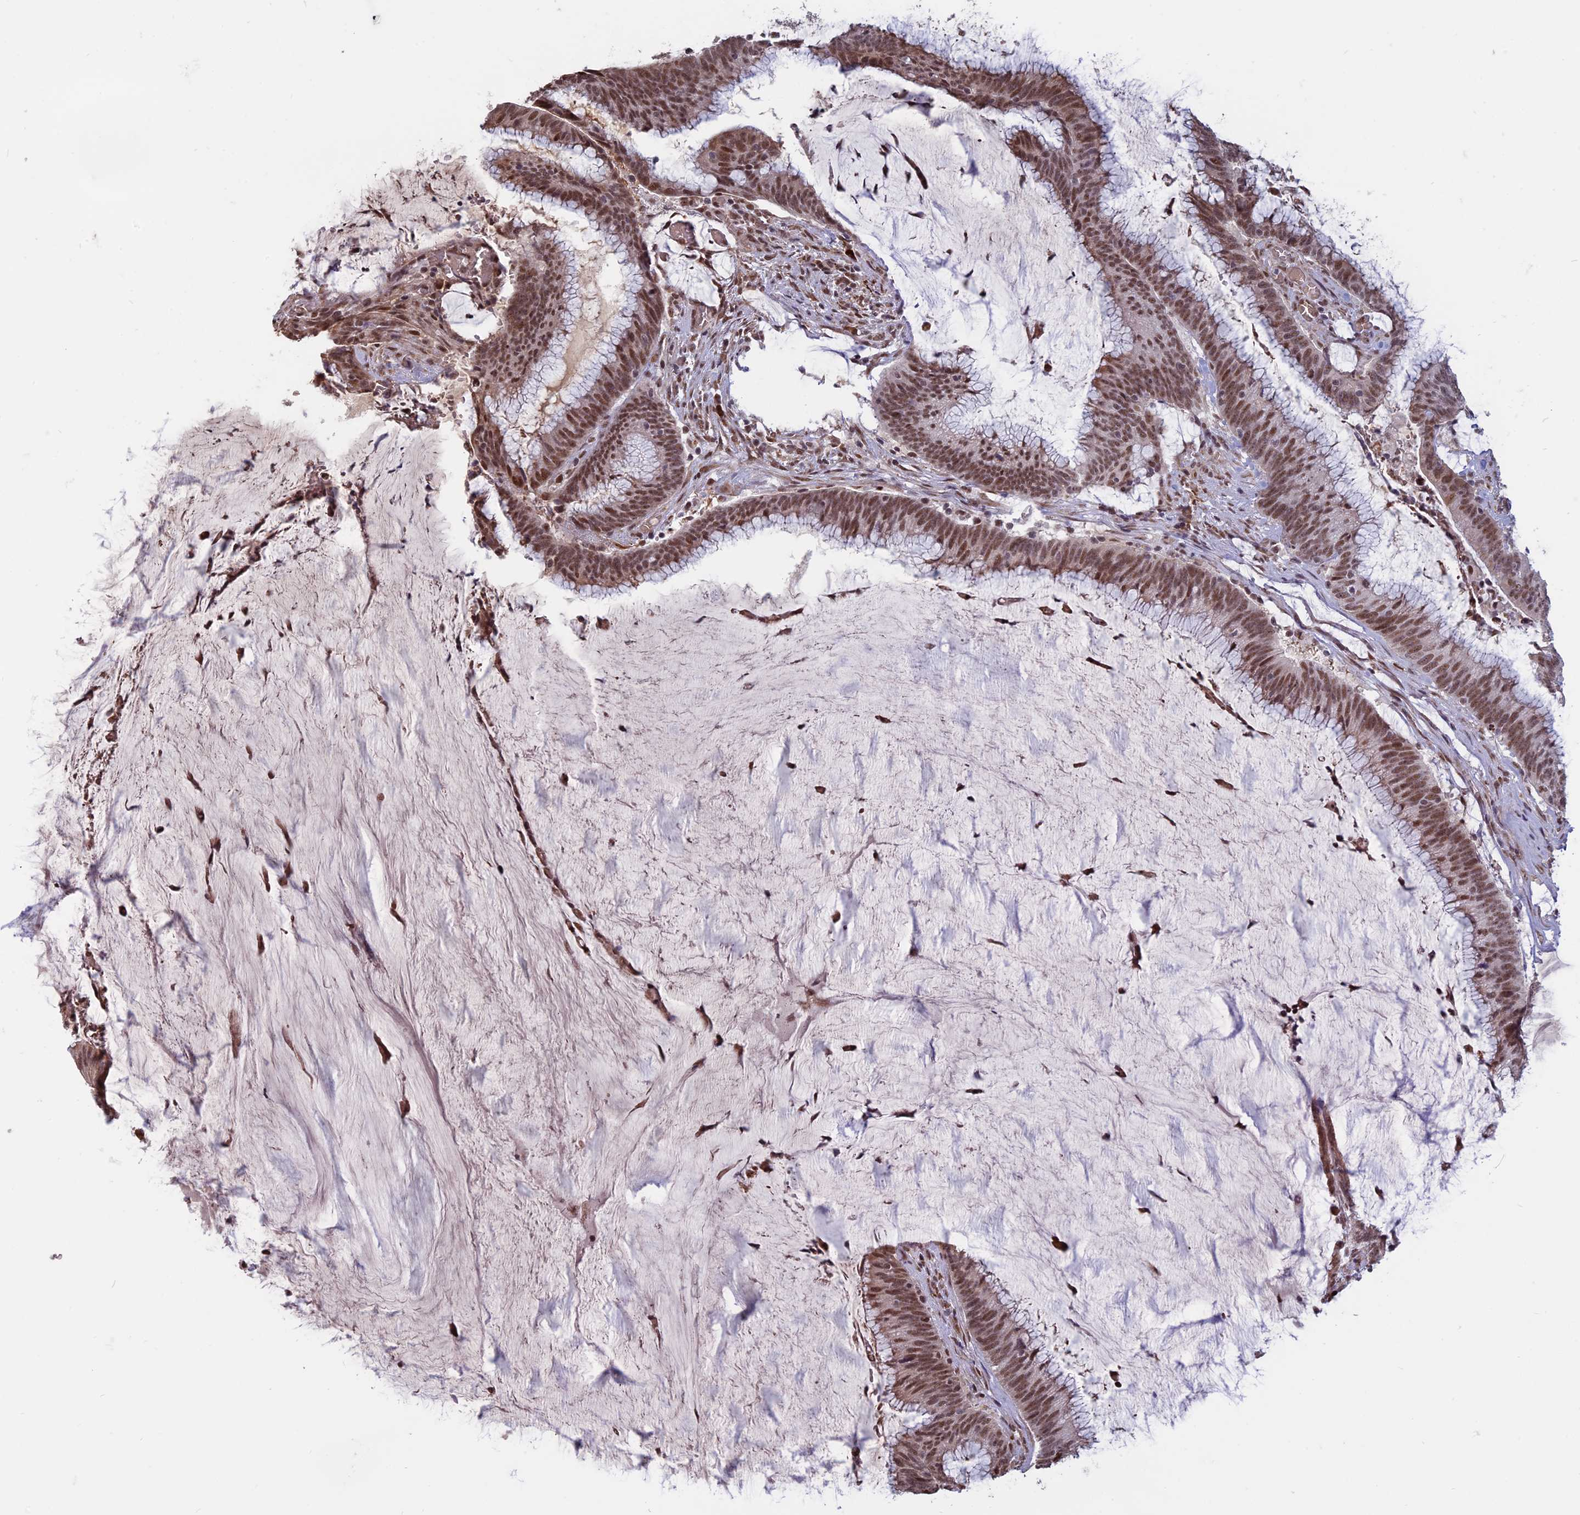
{"staining": {"intensity": "moderate", "quantity": ">75%", "location": "nuclear"}, "tissue": "colorectal cancer", "cell_type": "Tumor cells", "image_type": "cancer", "snomed": [{"axis": "morphology", "description": "Adenocarcinoma, NOS"}, {"axis": "topography", "description": "Rectum"}], "caption": "The immunohistochemical stain labels moderate nuclear expression in tumor cells of colorectal cancer tissue. (Stains: DAB (3,3'-diaminobenzidine) in brown, nuclei in blue, Microscopy: brightfield microscopy at high magnification).", "gene": "MFAP1", "patient": {"sex": "female", "age": 77}}